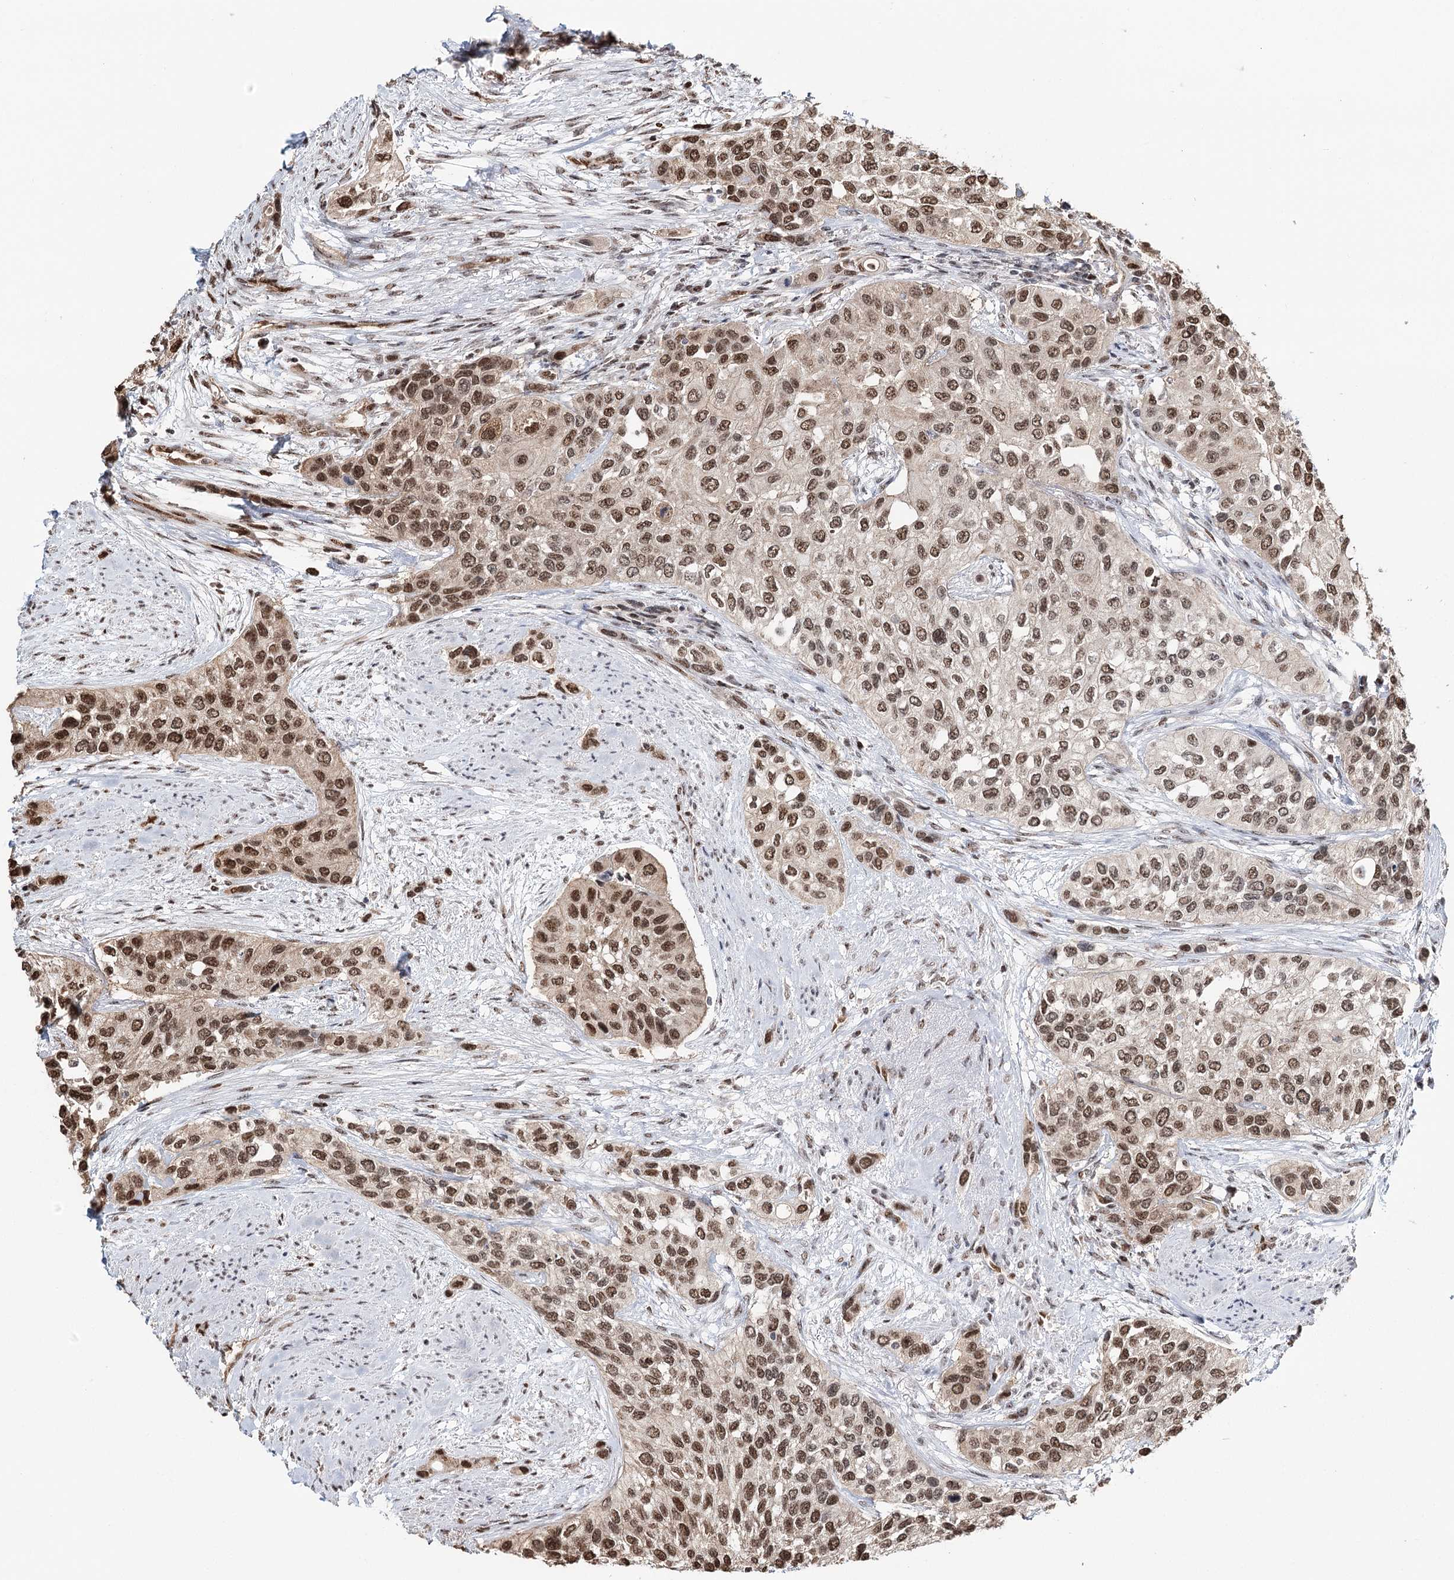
{"staining": {"intensity": "moderate", "quantity": ">75%", "location": "nuclear"}, "tissue": "urothelial cancer", "cell_type": "Tumor cells", "image_type": "cancer", "snomed": [{"axis": "morphology", "description": "Normal tissue, NOS"}, {"axis": "morphology", "description": "Urothelial carcinoma, High grade"}, {"axis": "topography", "description": "Vascular tissue"}, {"axis": "topography", "description": "Urinary bladder"}], "caption": "Protein staining of urothelial carcinoma (high-grade) tissue reveals moderate nuclear staining in about >75% of tumor cells.", "gene": "RPS27A", "patient": {"sex": "female", "age": 56}}